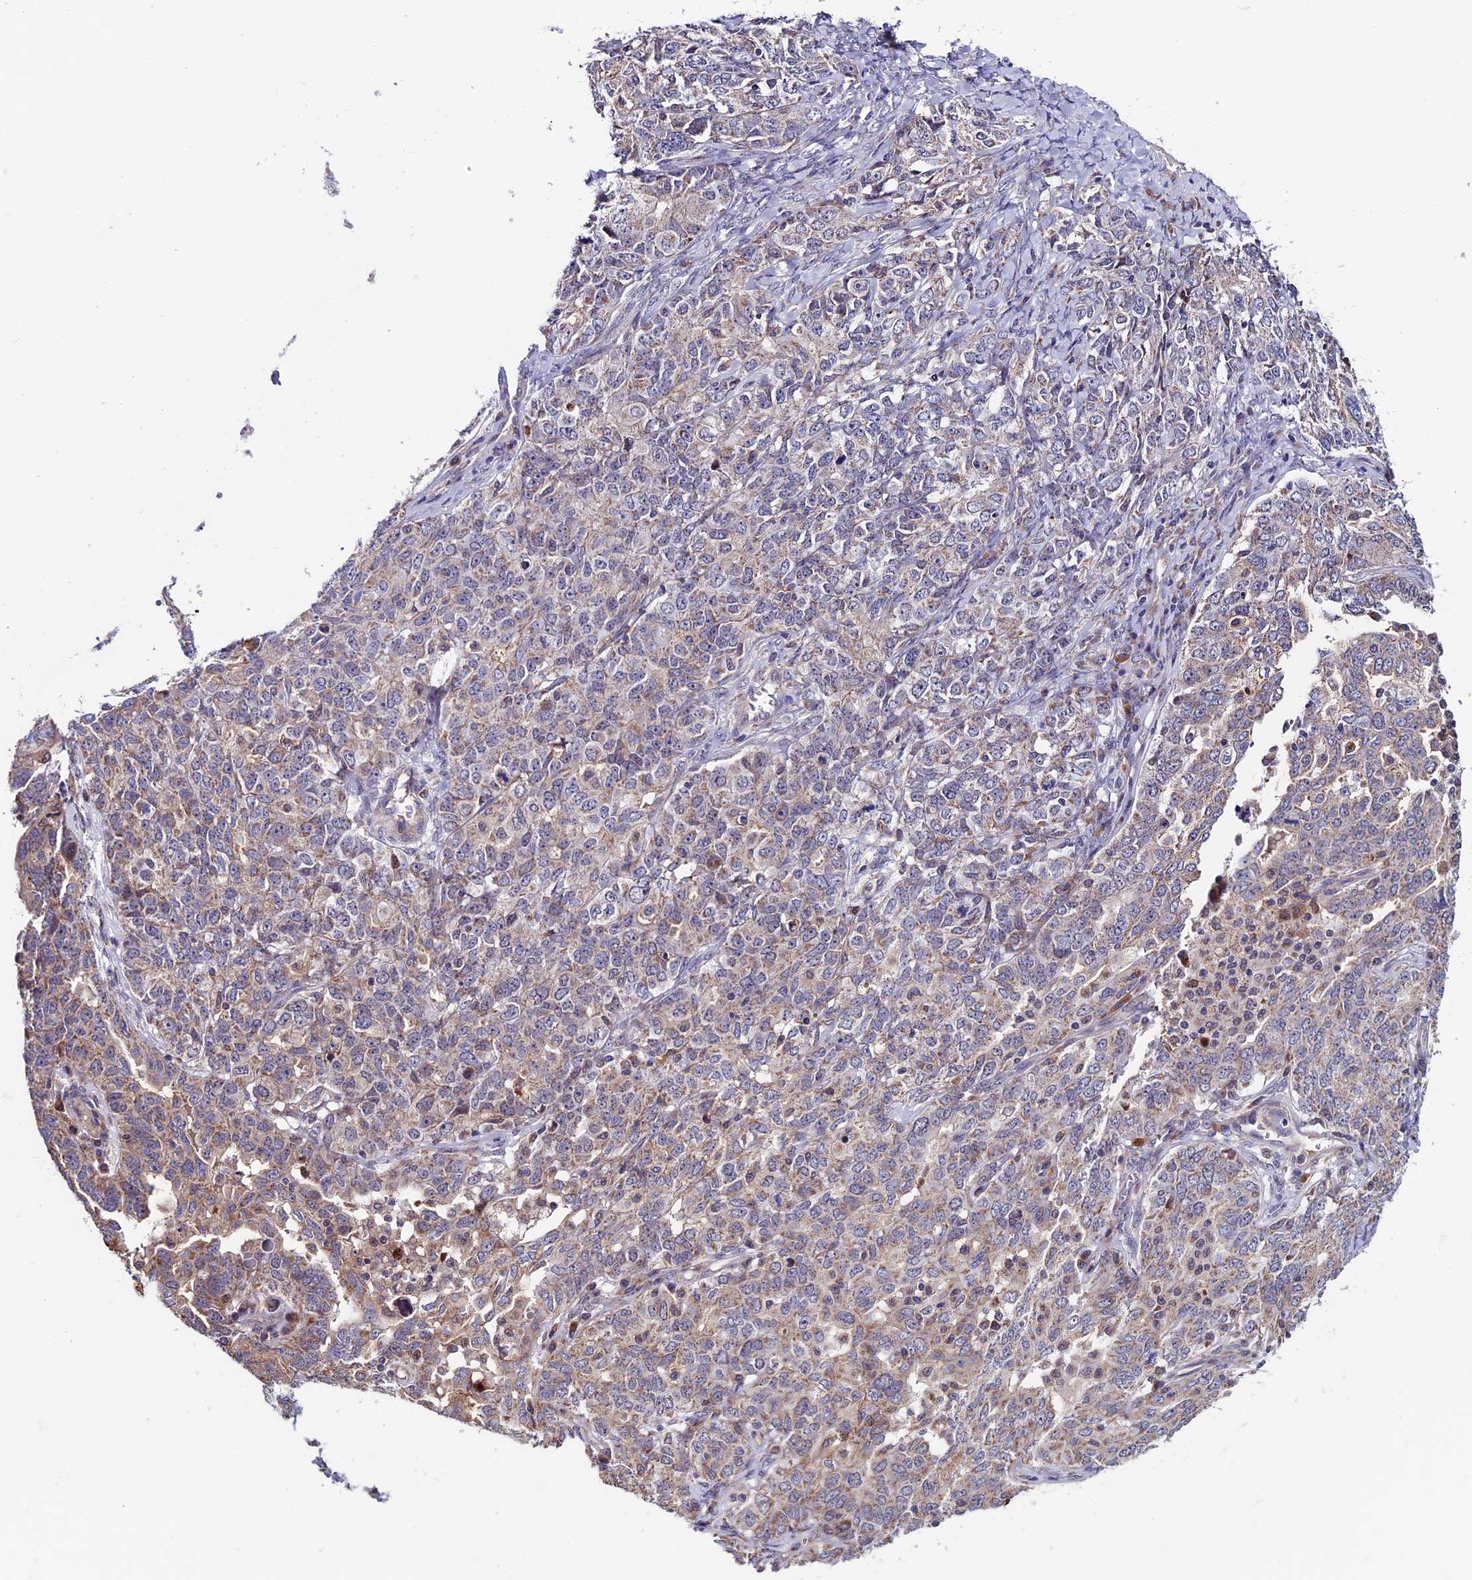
{"staining": {"intensity": "weak", "quantity": ">75%", "location": "cytoplasmic/membranous"}, "tissue": "ovarian cancer", "cell_type": "Tumor cells", "image_type": "cancer", "snomed": [{"axis": "morphology", "description": "Carcinoma, endometroid"}, {"axis": "topography", "description": "Ovary"}], "caption": "An IHC photomicrograph of neoplastic tissue is shown. Protein staining in brown highlights weak cytoplasmic/membranous positivity in endometroid carcinoma (ovarian) within tumor cells. The staining was performed using DAB (3,3'-diaminobenzidine) to visualize the protein expression in brown, while the nuclei were stained in blue with hematoxylin (Magnification: 20x).", "gene": "RNF17", "patient": {"sex": "female", "age": 62}}